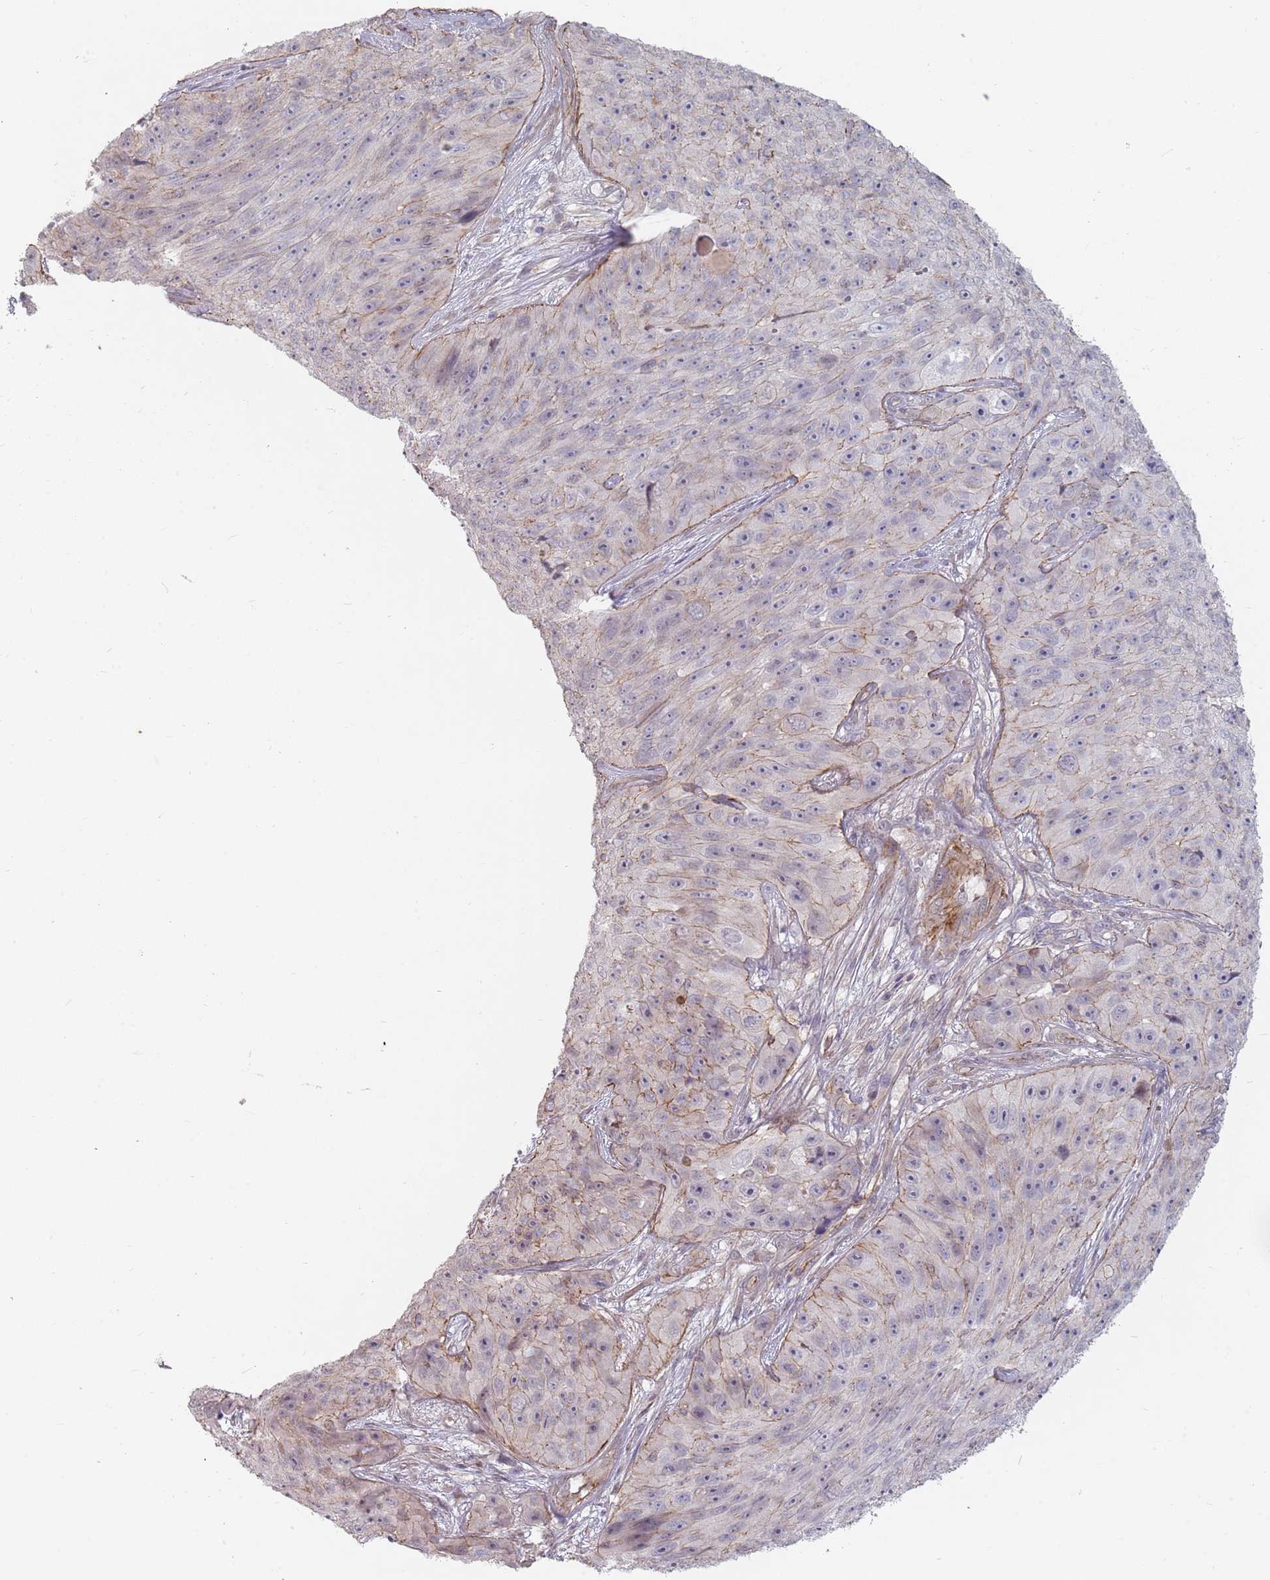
{"staining": {"intensity": "weak", "quantity": "<25%", "location": "cytoplasmic/membranous"}, "tissue": "skin cancer", "cell_type": "Tumor cells", "image_type": "cancer", "snomed": [{"axis": "morphology", "description": "Squamous cell carcinoma, NOS"}, {"axis": "topography", "description": "Skin"}], "caption": "This is a image of IHC staining of skin cancer (squamous cell carcinoma), which shows no positivity in tumor cells. (DAB immunohistochemistry visualized using brightfield microscopy, high magnification).", "gene": "PPP1R14C", "patient": {"sex": "female", "age": 87}}